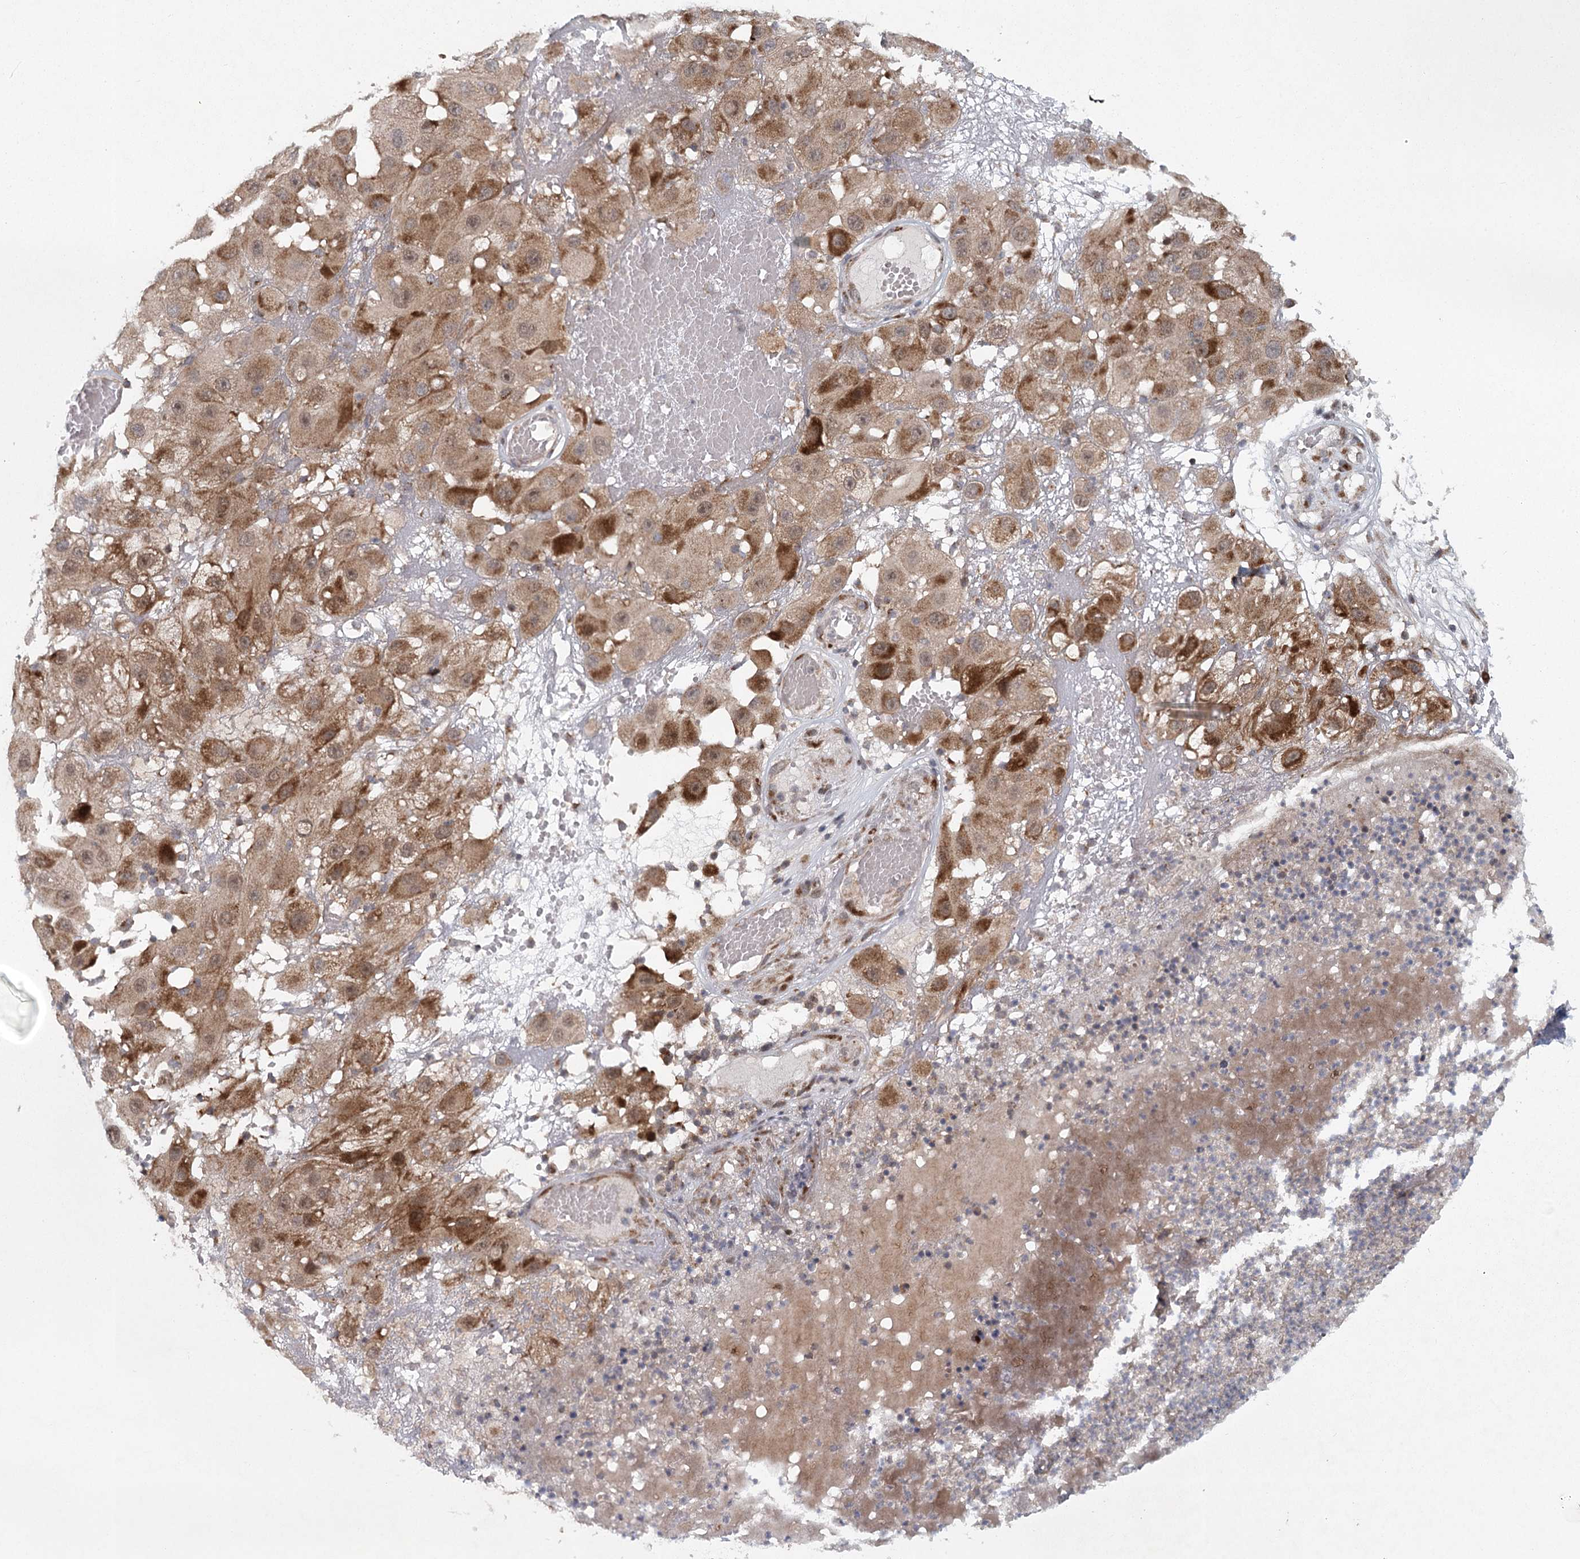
{"staining": {"intensity": "strong", "quantity": "25%-75%", "location": "cytoplasmic/membranous"}, "tissue": "melanoma", "cell_type": "Tumor cells", "image_type": "cancer", "snomed": [{"axis": "morphology", "description": "Malignant melanoma, NOS"}, {"axis": "topography", "description": "Skin"}], "caption": "Immunohistochemical staining of human malignant melanoma displays high levels of strong cytoplasmic/membranous expression in approximately 25%-75% of tumor cells. The staining is performed using DAB brown chromogen to label protein expression. The nuclei are counter-stained blue using hematoxylin.", "gene": "IFT46", "patient": {"sex": "female", "age": 81}}